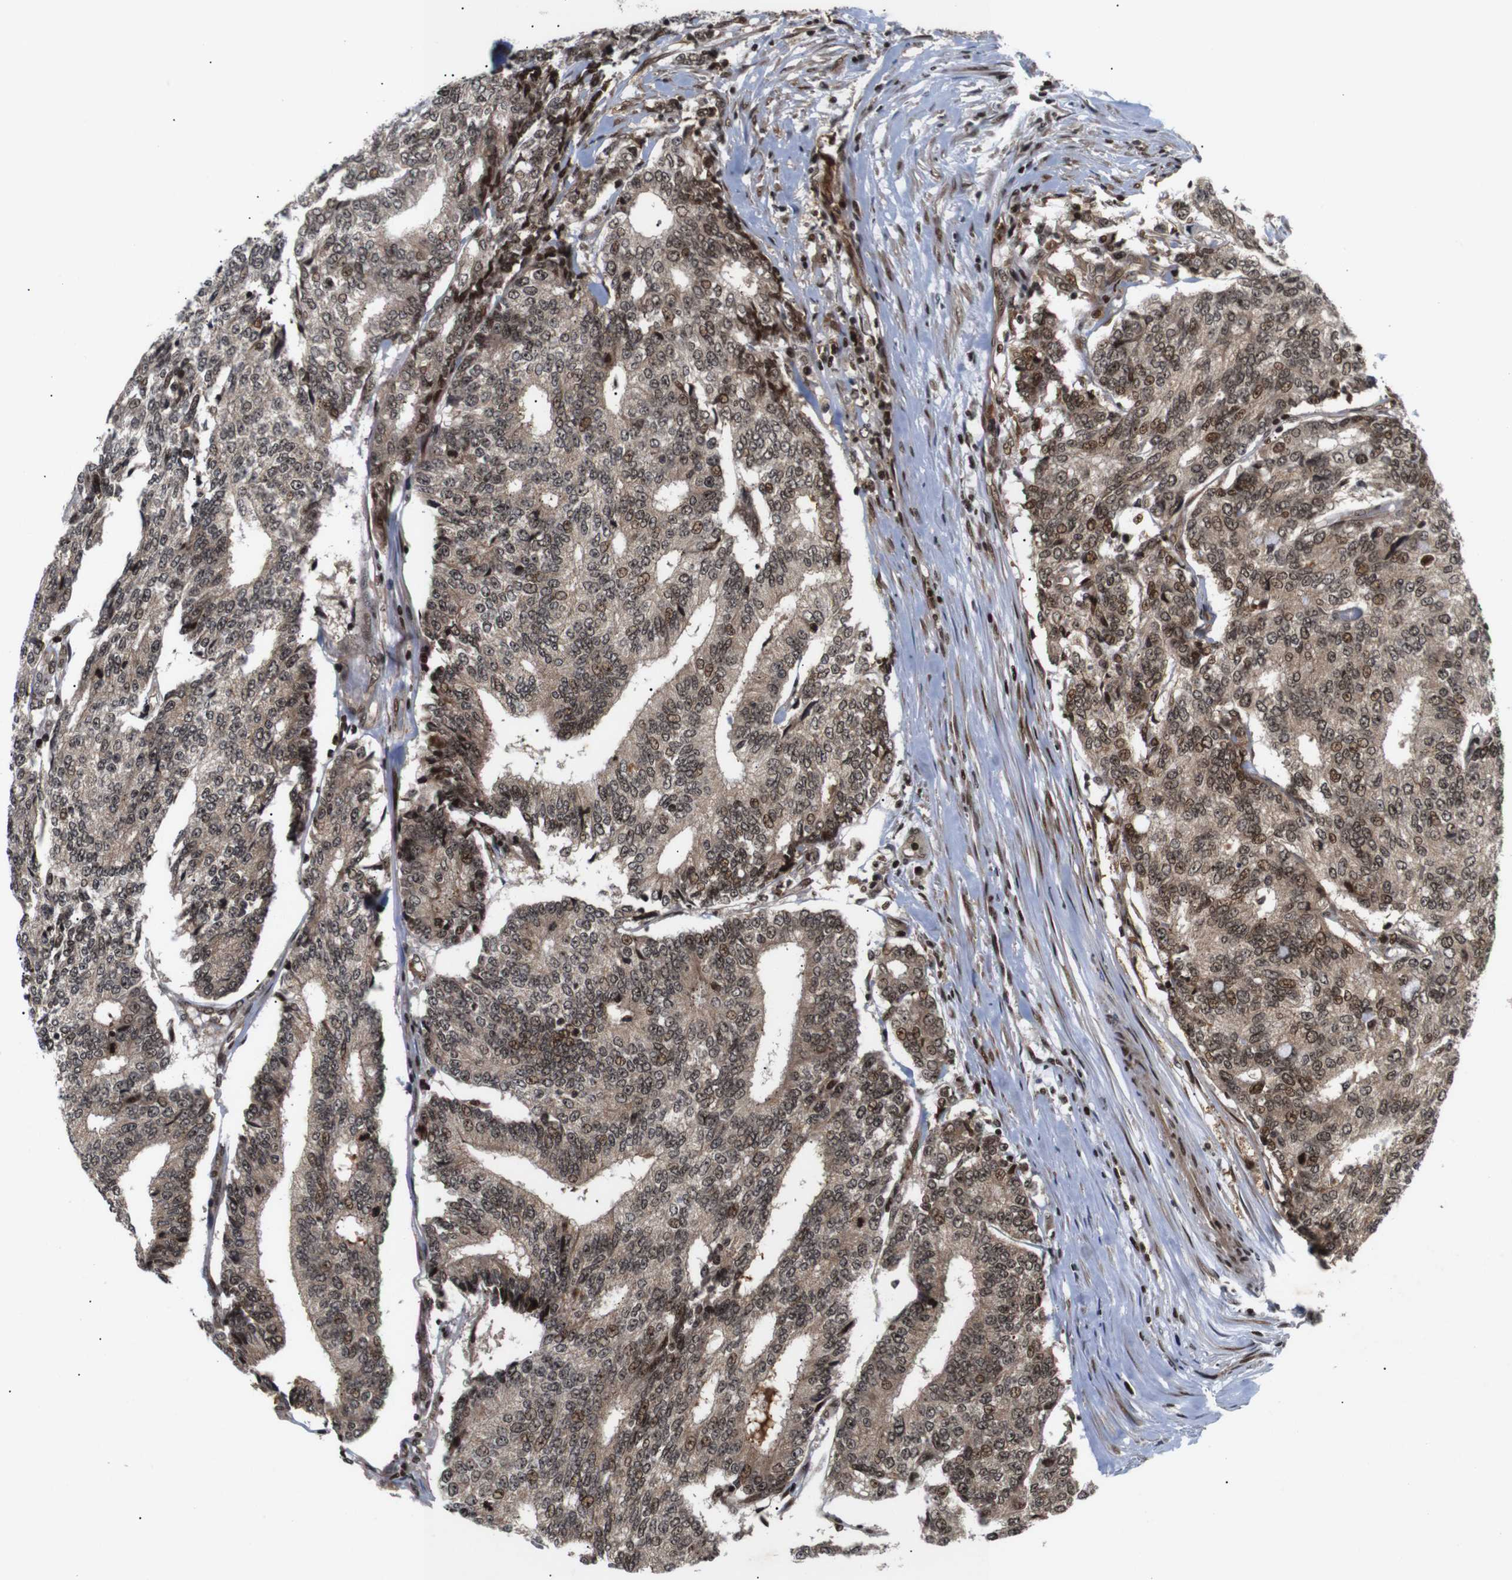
{"staining": {"intensity": "moderate", "quantity": ">75%", "location": "cytoplasmic/membranous,nuclear"}, "tissue": "prostate cancer", "cell_type": "Tumor cells", "image_type": "cancer", "snomed": [{"axis": "morphology", "description": "Normal tissue, NOS"}, {"axis": "morphology", "description": "Adenocarcinoma, High grade"}, {"axis": "topography", "description": "Prostate"}, {"axis": "topography", "description": "Seminal veicle"}], "caption": "This image displays immunohistochemistry (IHC) staining of adenocarcinoma (high-grade) (prostate), with medium moderate cytoplasmic/membranous and nuclear staining in about >75% of tumor cells.", "gene": "KIF23", "patient": {"sex": "male", "age": 55}}